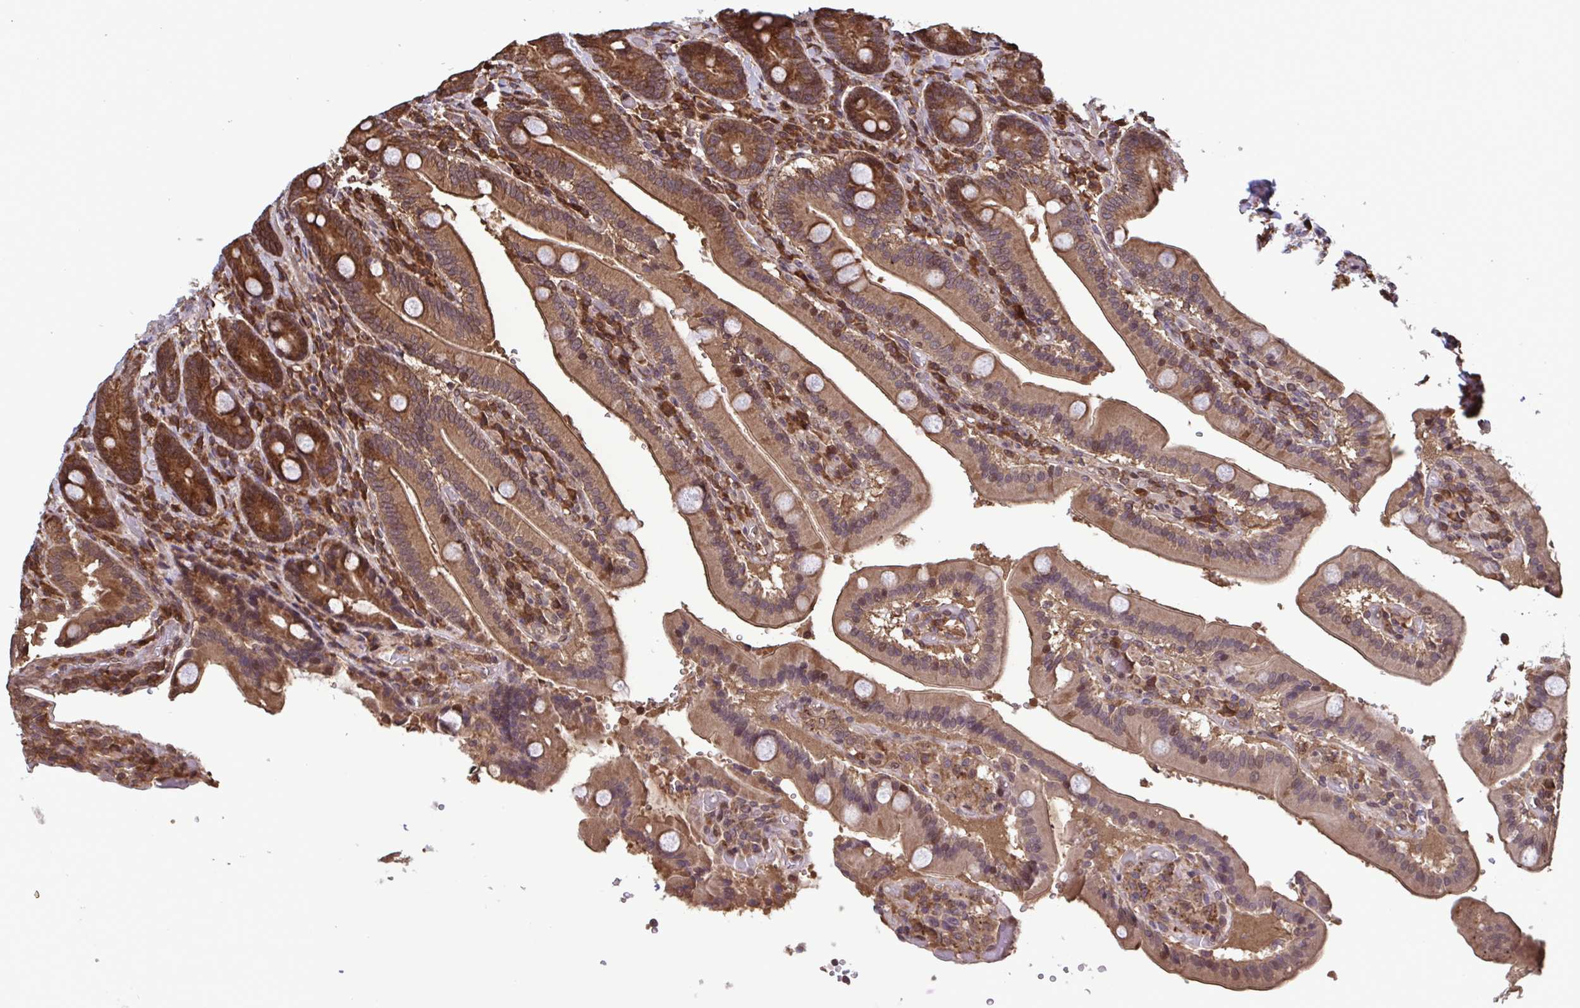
{"staining": {"intensity": "moderate", "quantity": ">75%", "location": "cytoplasmic/membranous"}, "tissue": "duodenum", "cell_type": "Glandular cells", "image_type": "normal", "snomed": [{"axis": "morphology", "description": "Normal tissue, NOS"}, {"axis": "topography", "description": "Duodenum"}], "caption": "Glandular cells reveal medium levels of moderate cytoplasmic/membranous expression in about >75% of cells in normal human duodenum. (DAB IHC, brown staining for protein, blue staining for nuclei).", "gene": "SEC63", "patient": {"sex": "female", "age": 62}}